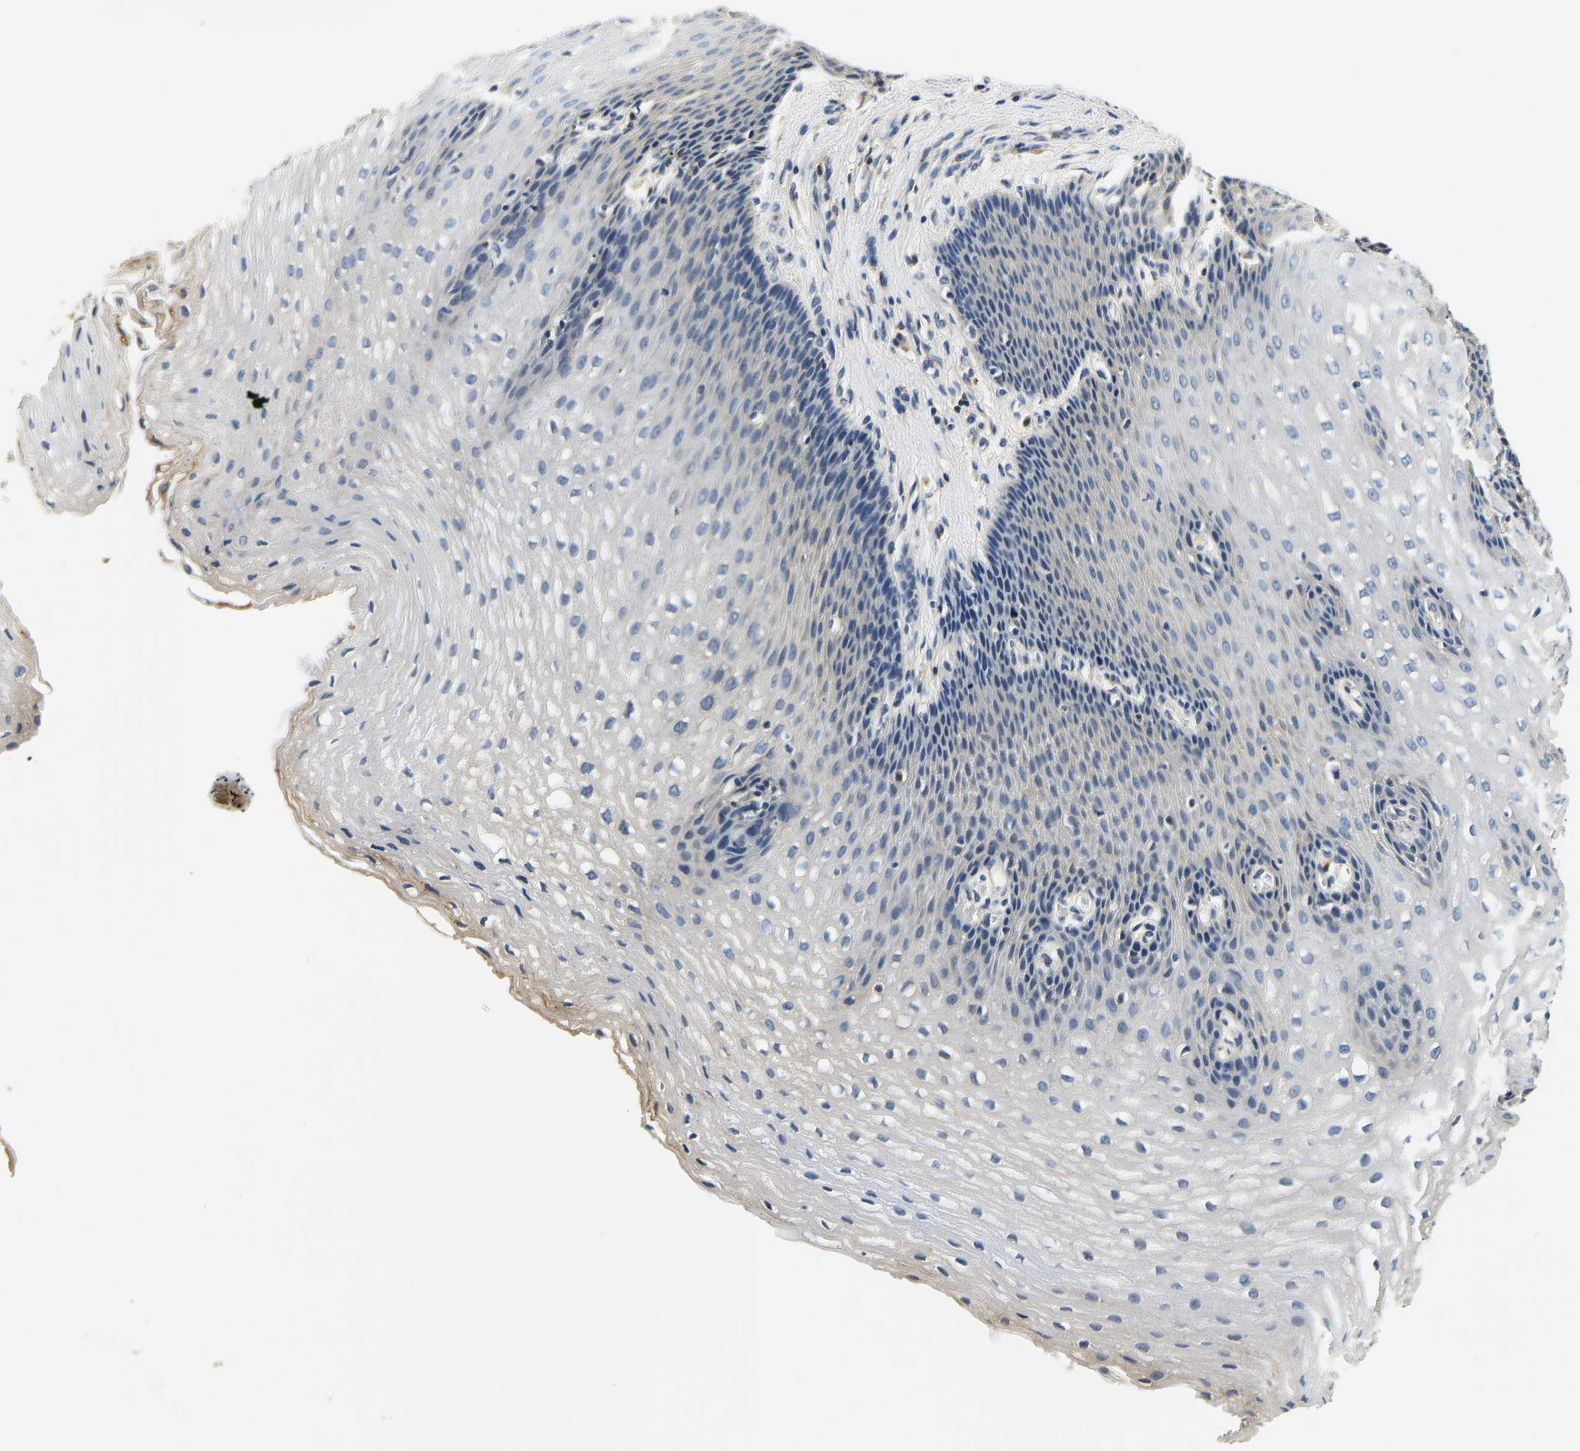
{"staining": {"intensity": "moderate", "quantity": "<25%", "location": "cytoplasmic/membranous"}, "tissue": "esophagus", "cell_type": "Squamous epithelial cells", "image_type": "normal", "snomed": [{"axis": "morphology", "description": "Normal tissue, NOS"}, {"axis": "topography", "description": "Esophagus"}], "caption": "Moderate cytoplasmic/membranous staining for a protein is seen in approximately <25% of squamous epithelial cells of normal esophagus using immunohistochemistry (IHC).", "gene": "RESF1", "patient": {"sex": "male", "age": 48}}